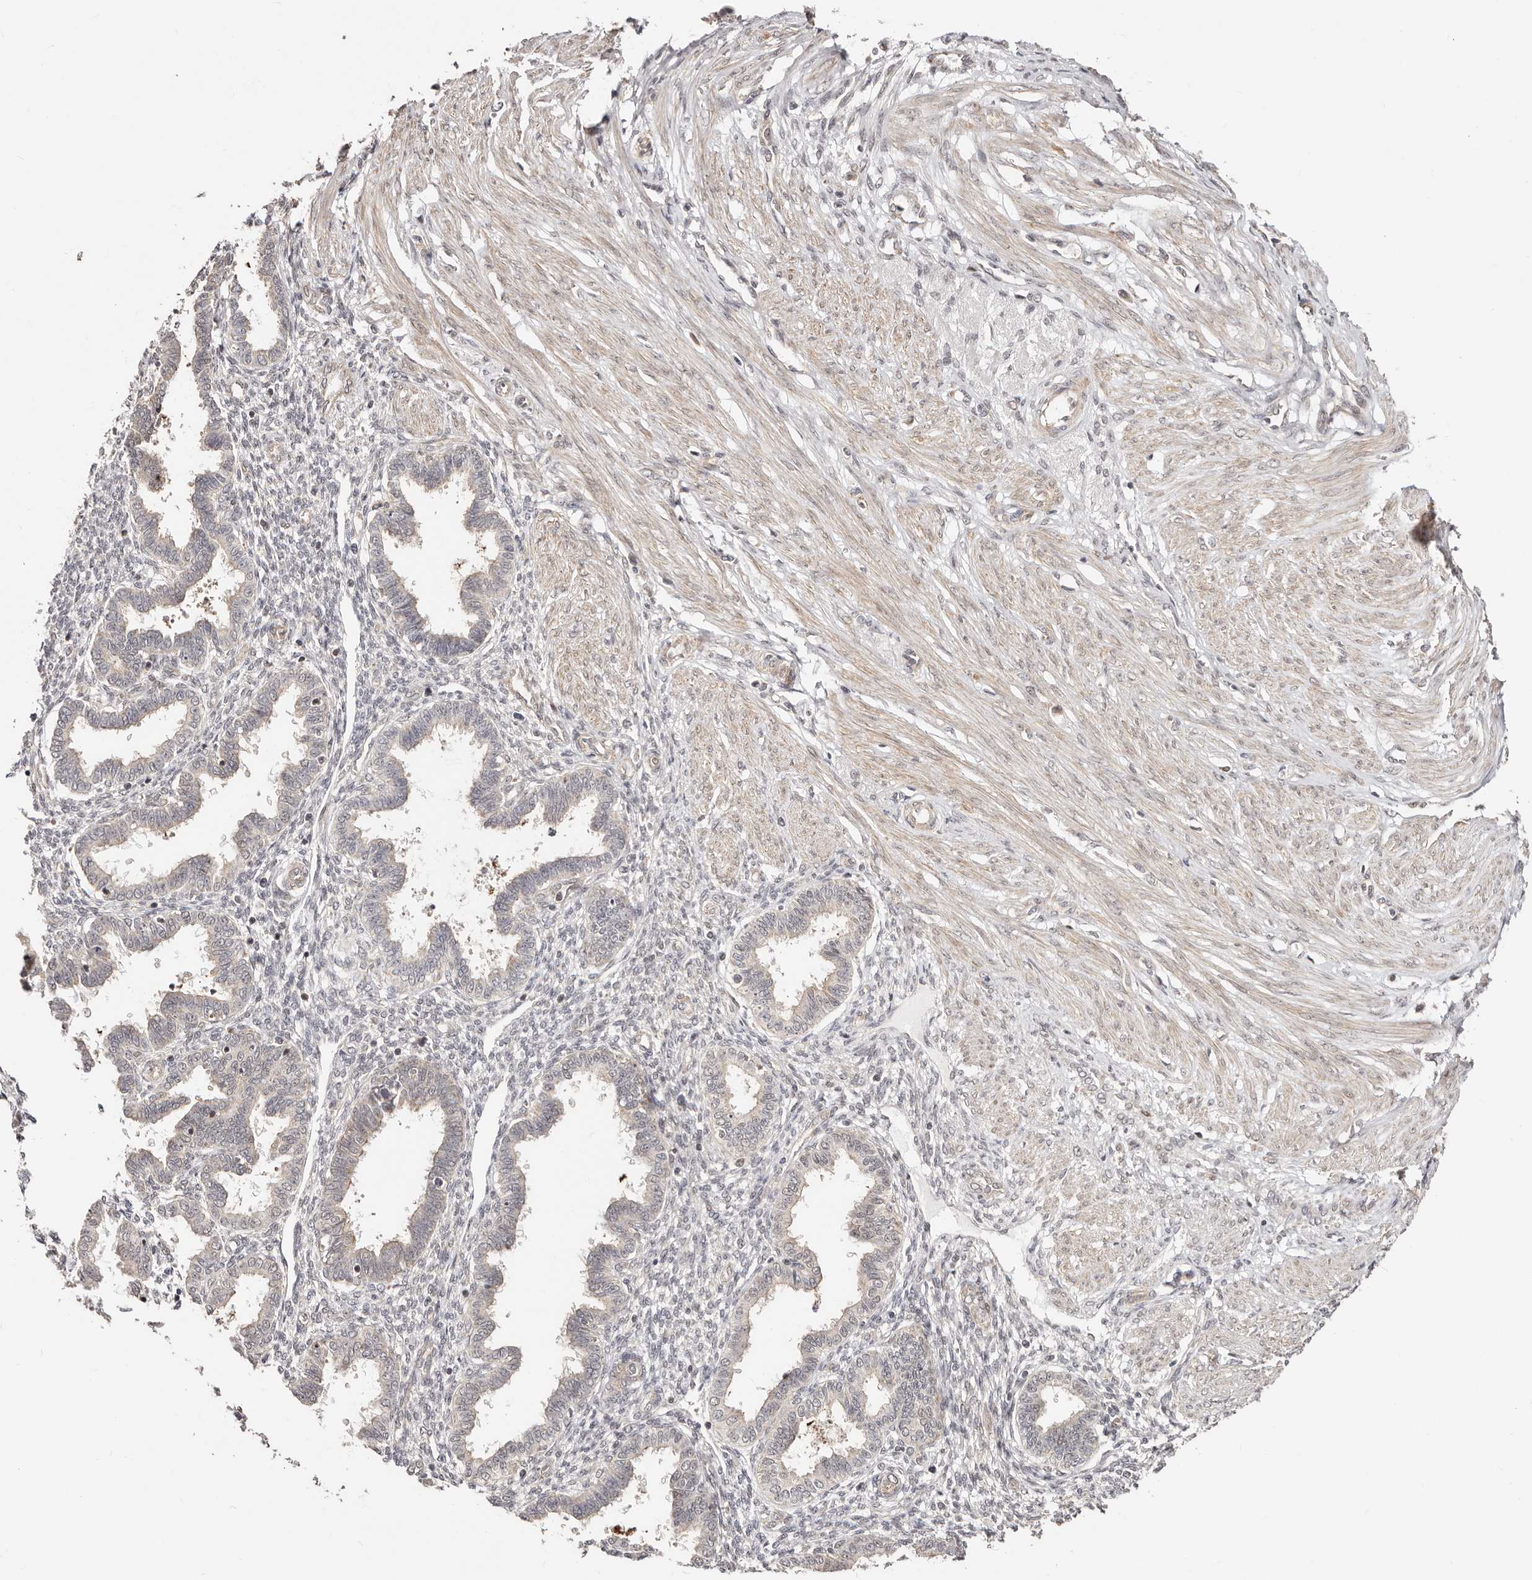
{"staining": {"intensity": "weak", "quantity": "<25%", "location": "nuclear"}, "tissue": "endometrium", "cell_type": "Cells in endometrial stroma", "image_type": "normal", "snomed": [{"axis": "morphology", "description": "Normal tissue, NOS"}, {"axis": "topography", "description": "Endometrium"}], "caption": "Protein analysis of normal endometrium displays no significant positivity in cells in endometrial stroma. (DAB (3,3'-diaminobenzidine) IHC visualized using brightfield microscopy, high magnification).", "gene": "CTNNBL1", "patient": {"sex": "female", "age": 33}}